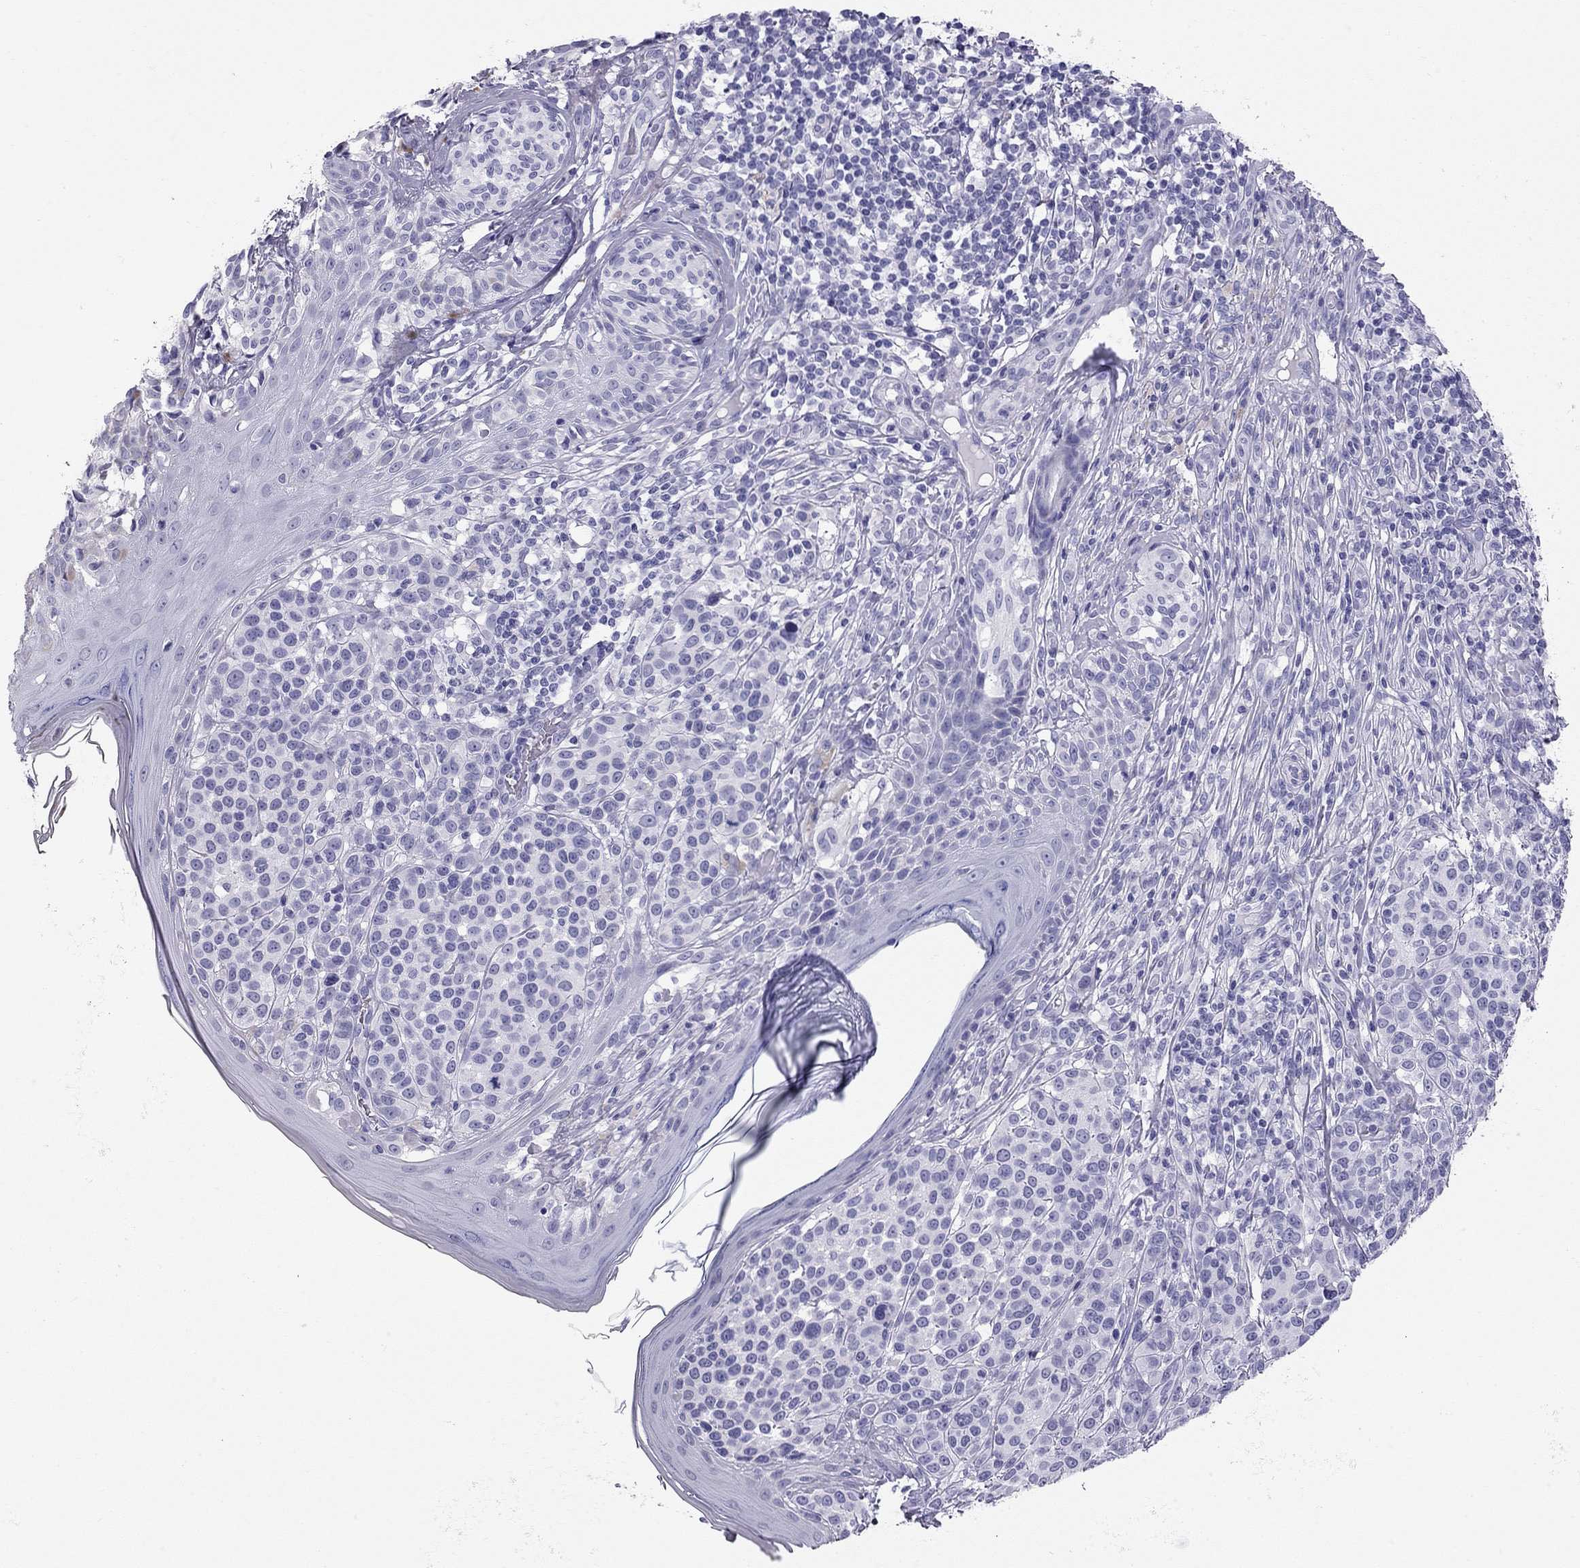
{"staining": {"intensity": "negative", "quantity": "none", "location": "none"}, "tissue": "melanoma", "cell_type": "Tumor cells", "image_type": "cancer", "snomed": [{"axis": "morphology", "description": "Malignant melanoma, NOS"}, {"axis": "topography", "description": "Skin"}], "caption": "There is no significant positivity in tumor cells of melanoma.", "gene": "TRPM3", "patient": {"sex": "male", "age": 79}}